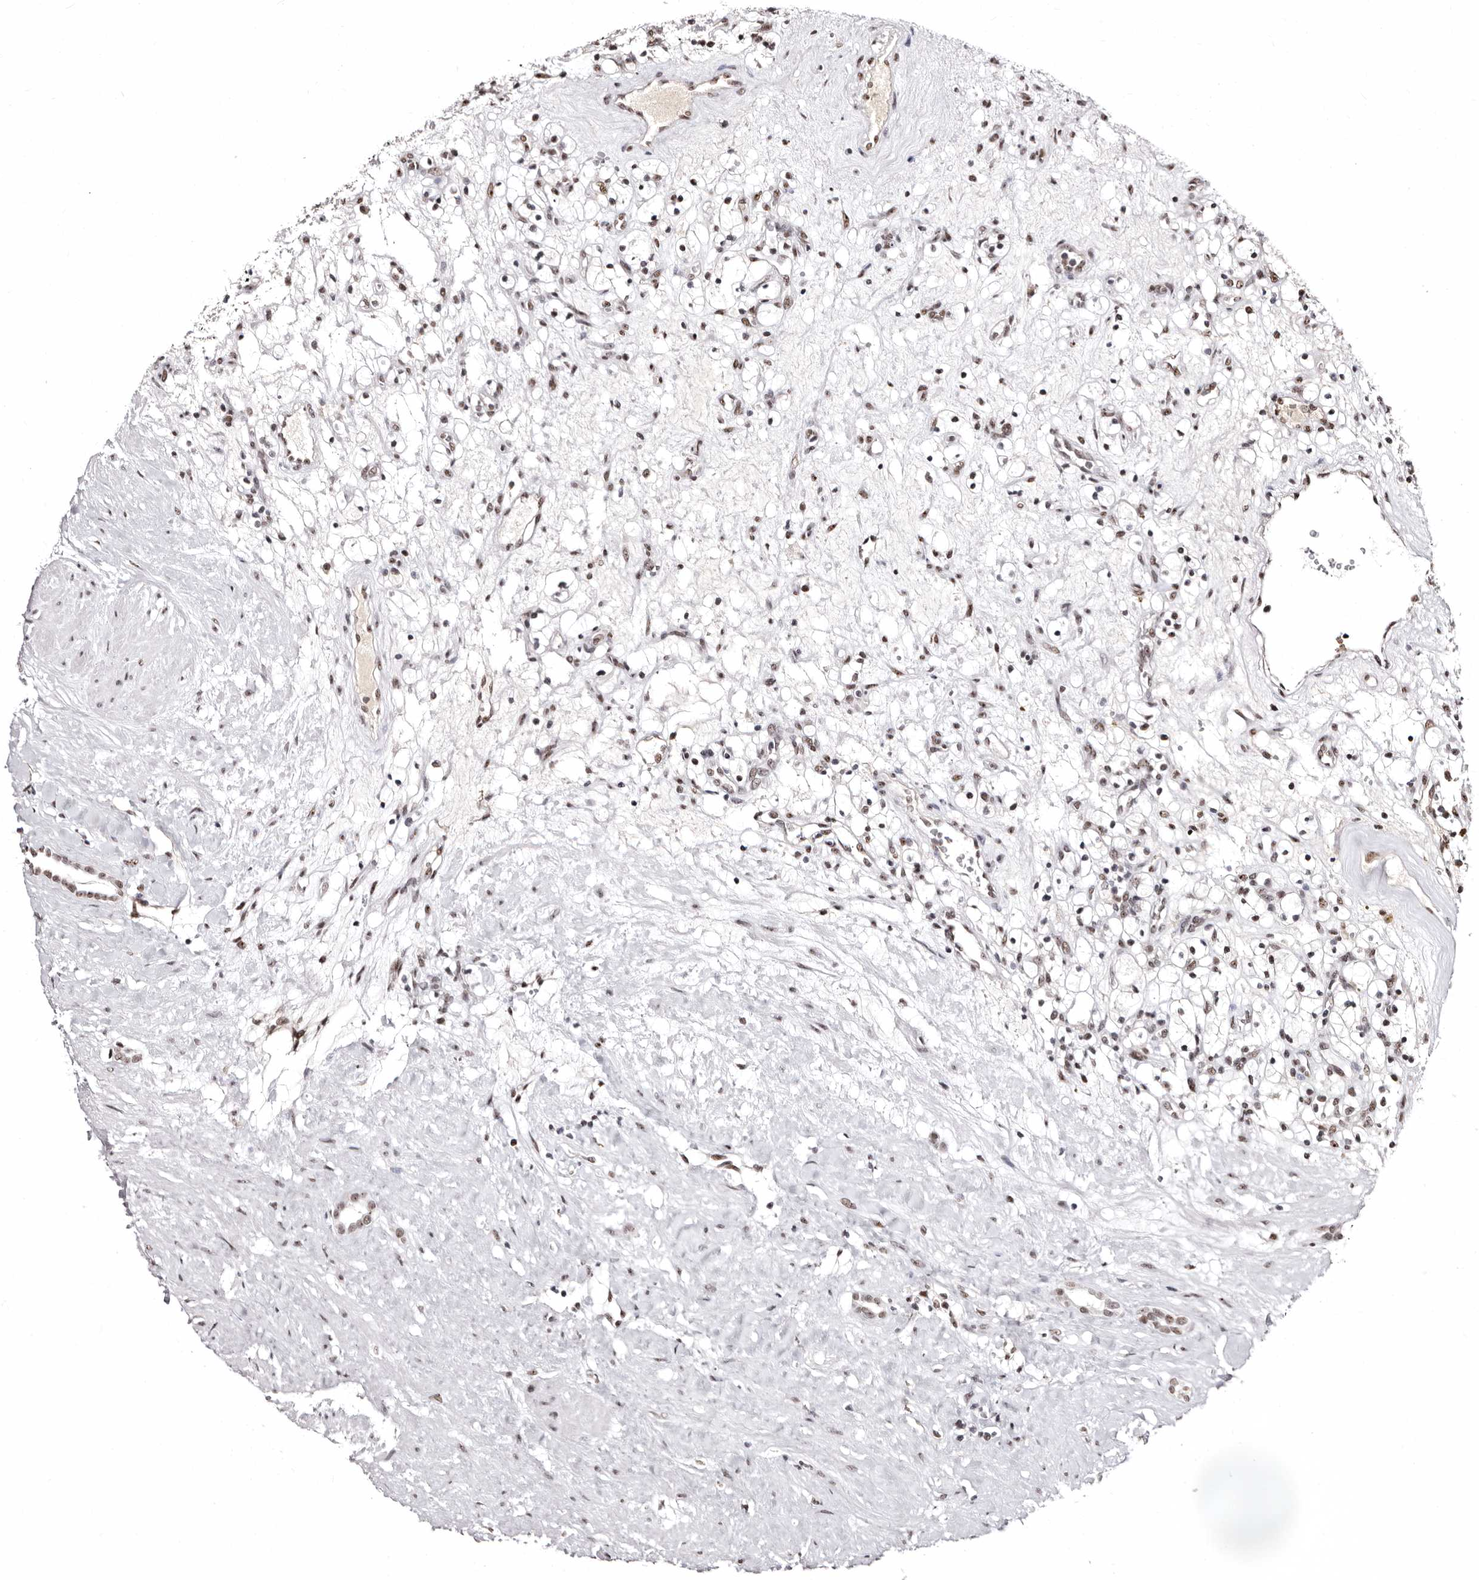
{"staining": {"intensity": "weak", "quantity": ">75%", "location": "nuclear"}, "tissue": "renal cancer", "cell_type": "Tumor cells", "image_type": "cancer", "snomed": [{"axis": "morphology", "description": "Adenocarcinoma, NOS"}, {"axis": "topography", "description": "Kidney"}], "caption": "Immunohistochemical staining of human renal cancer shows weak nuclear protein staining in approximately >75% of tumor cells.", "gene": "ANAPC11", "patient": {"sex": "female", "age": 57}}